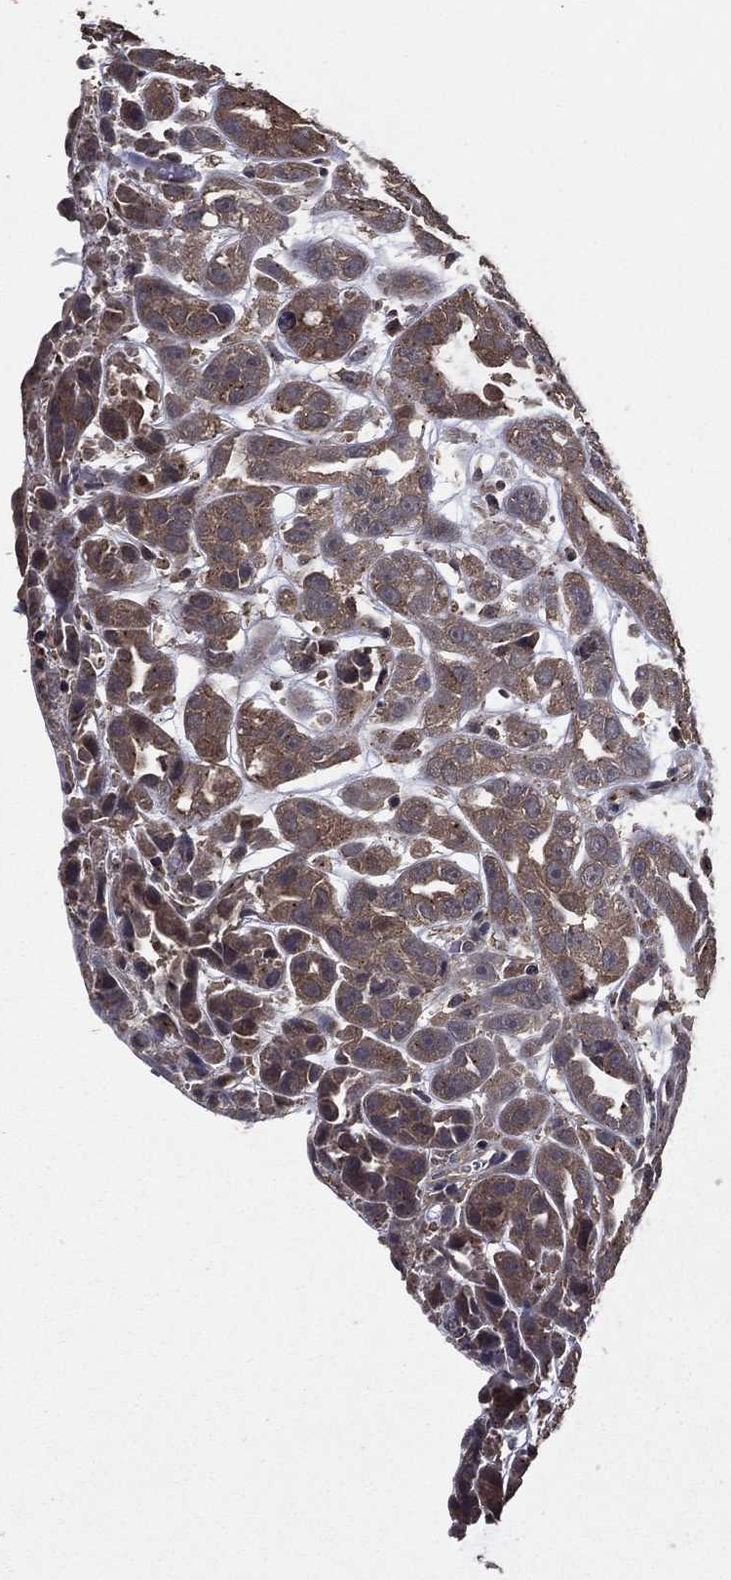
{"staining": {"intensity": "weak", "quantity": "25%-75%", "location": "cytoplasmic/membranous"}, "tissue": "urothelial cancer", "cell_type": "Tumor cells", "image_type": "cancer", "snomed": [{"axis": "morphology", "description": "Urothelial carcinoma, High grade"}, {"axis": "topography", "description": "Urinary bladder"}], "caption": "Tumor cells reveal low levels of weak cytoplasmic/membranous staining in about 25%-75% of cells in urothelial cancer. Nuclei are stained in blue.", "gene": "PCNT", "patient": {"sex": "female", "age": 41}}